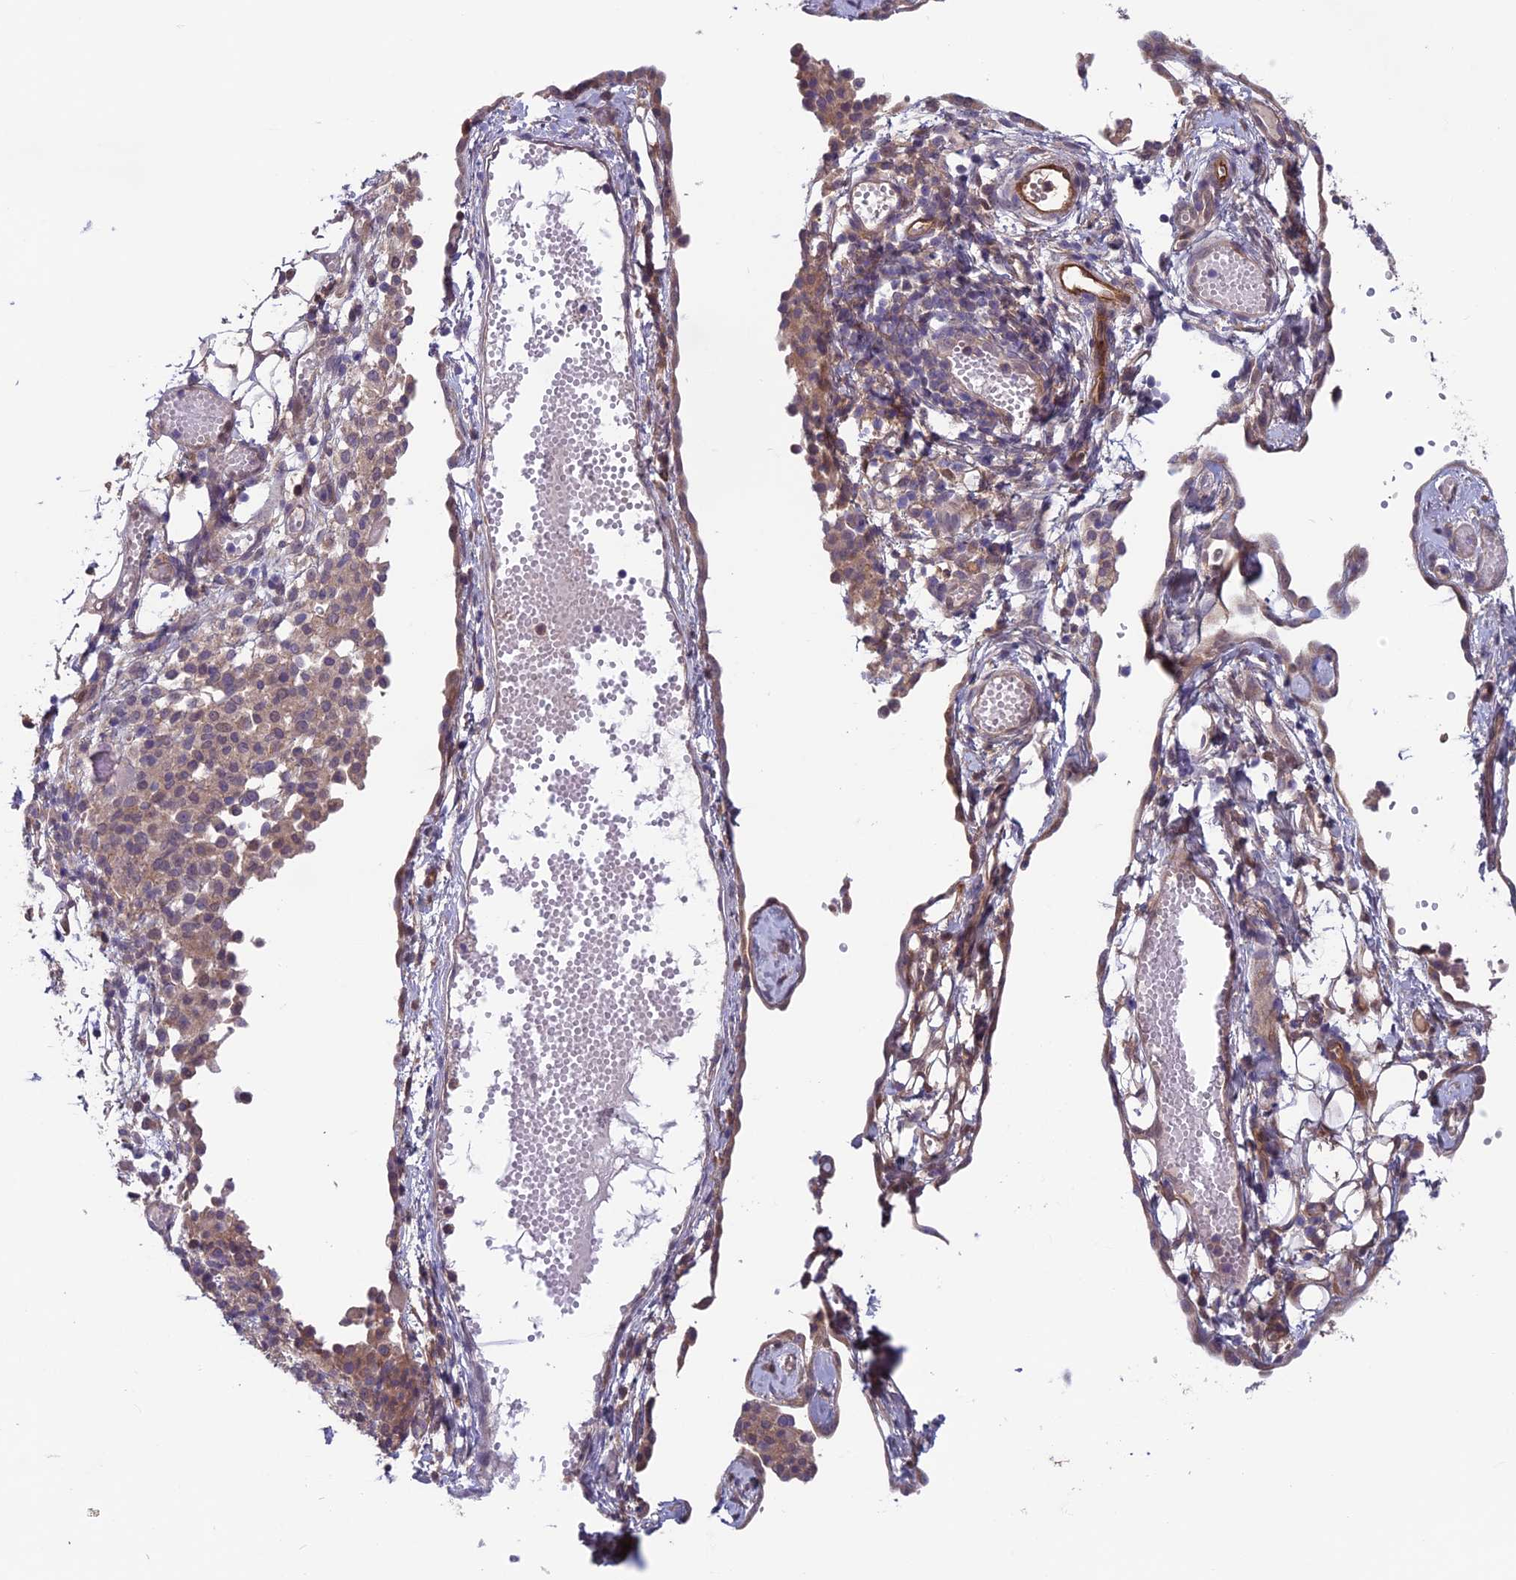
{"staining": {"intensity": "weak", "quantity": ">75%", "location": "cytoplasmic/membranous"}, "tissue": "ovarian cancer", "cell_type": "Tumor cells", "image_type": "cancer", "snomed": [{"axis": "morphology", "description": "Carcinoma, endometroid"}, {"axis": "topography", "description": "Ovary"}], "caption": "Protein staining of ovarian cancer (endometroid carcinoma) tissue reveals weak cytoplasmic/membranous expression in approximately >75% of tumor cells.", "gene": "MAST2", "patient": {"sex": "female", "age": 42}}